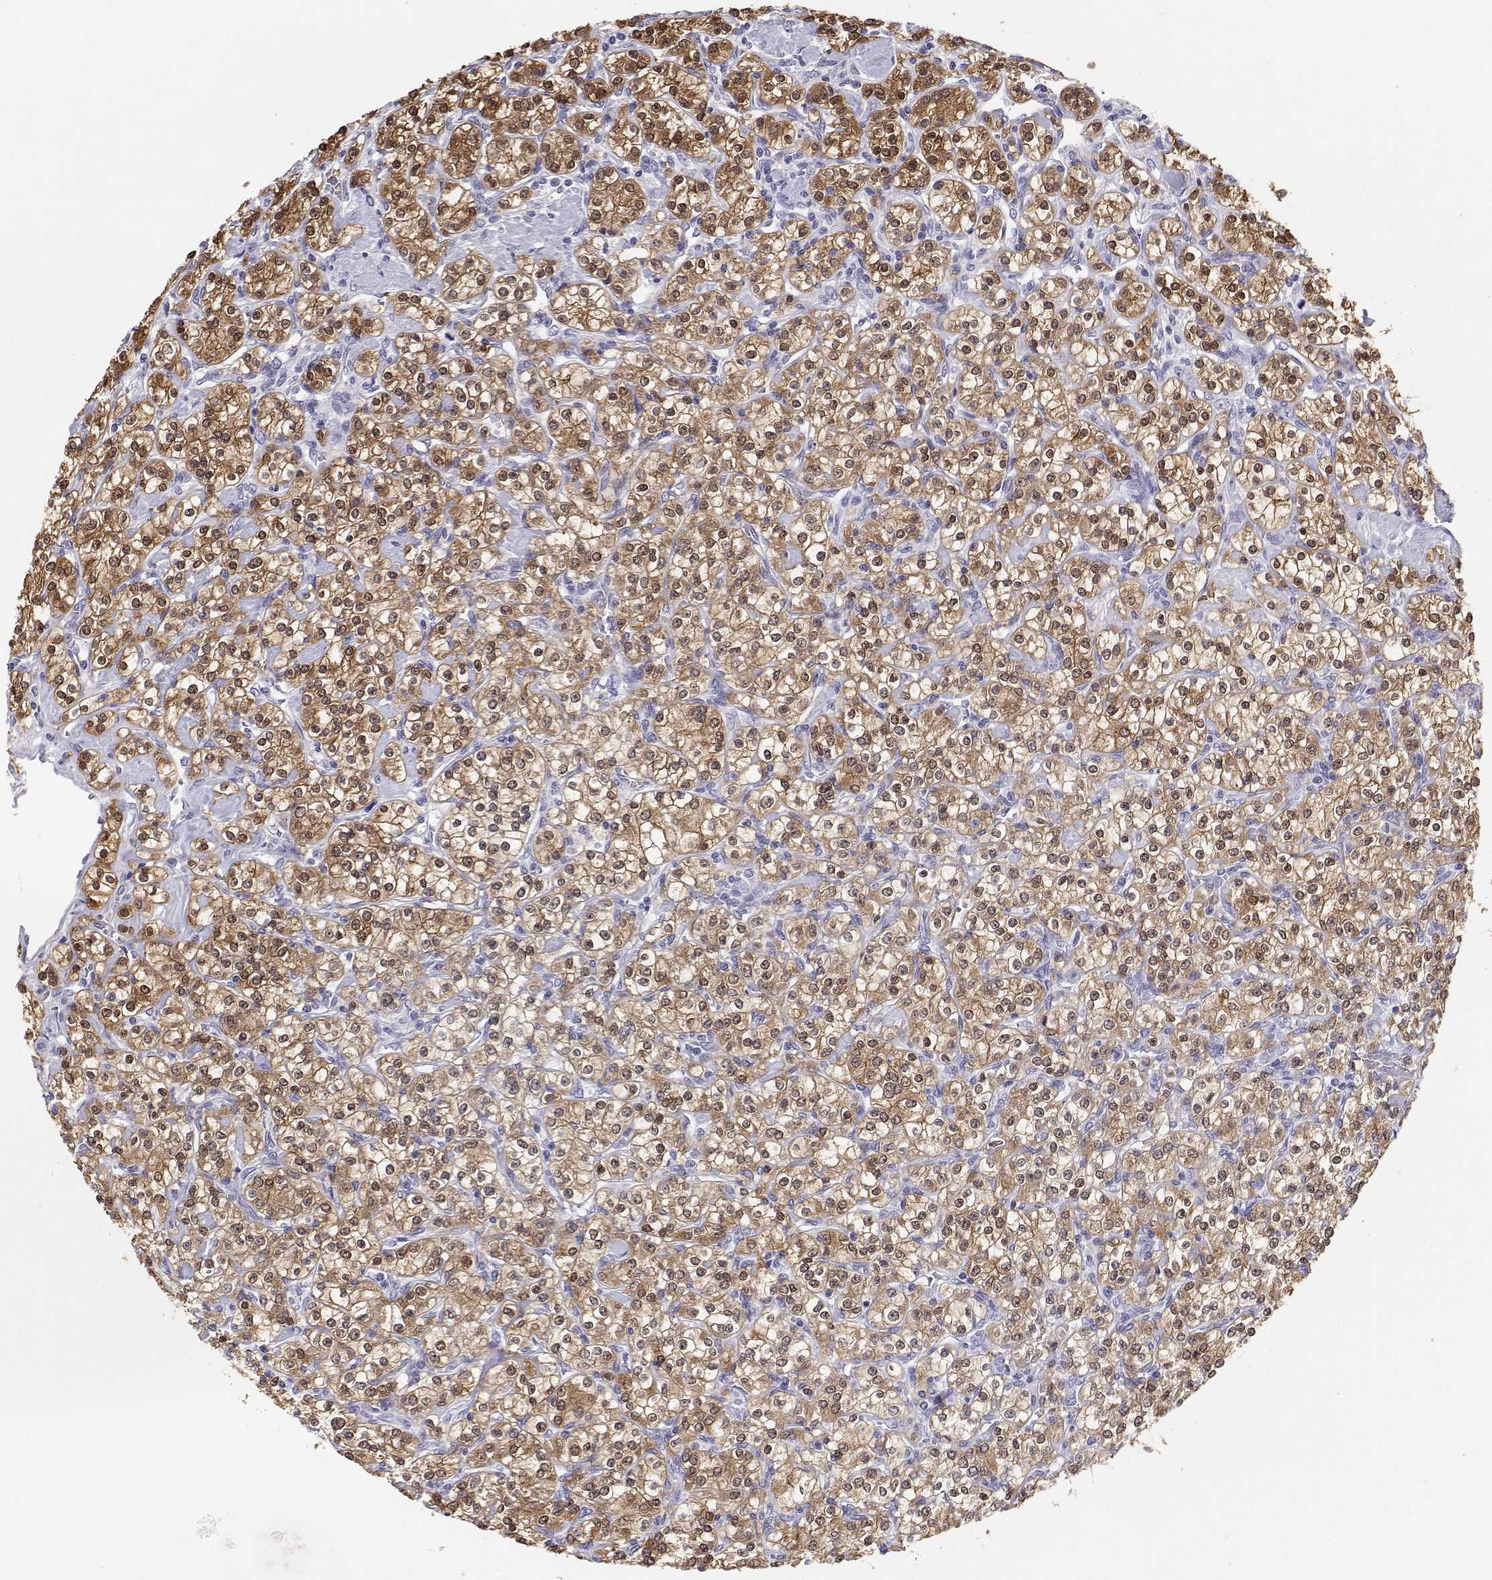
{"staining": {"intensity": "moderate", "quantity": ">75%", "location": "cytoplasmic/membranous,nuclear"}, "tissue": "renal cancer", "cell_type": "Tumor cells", "image_type": "cancer", "snomed": [{"axis": "morphology", "description": "Adenocarcinoma, NOS"}, {"axis": "topography", "description": "Kidney"}], "caption": "A histopathology image of renal adenocarcinoma stained for a protein displays moderate cytoplasmic/membranous and nuclear brown staining in tumor cells.", "gene": "BHMT", "patient": {"sex": "male", "age": 77}}